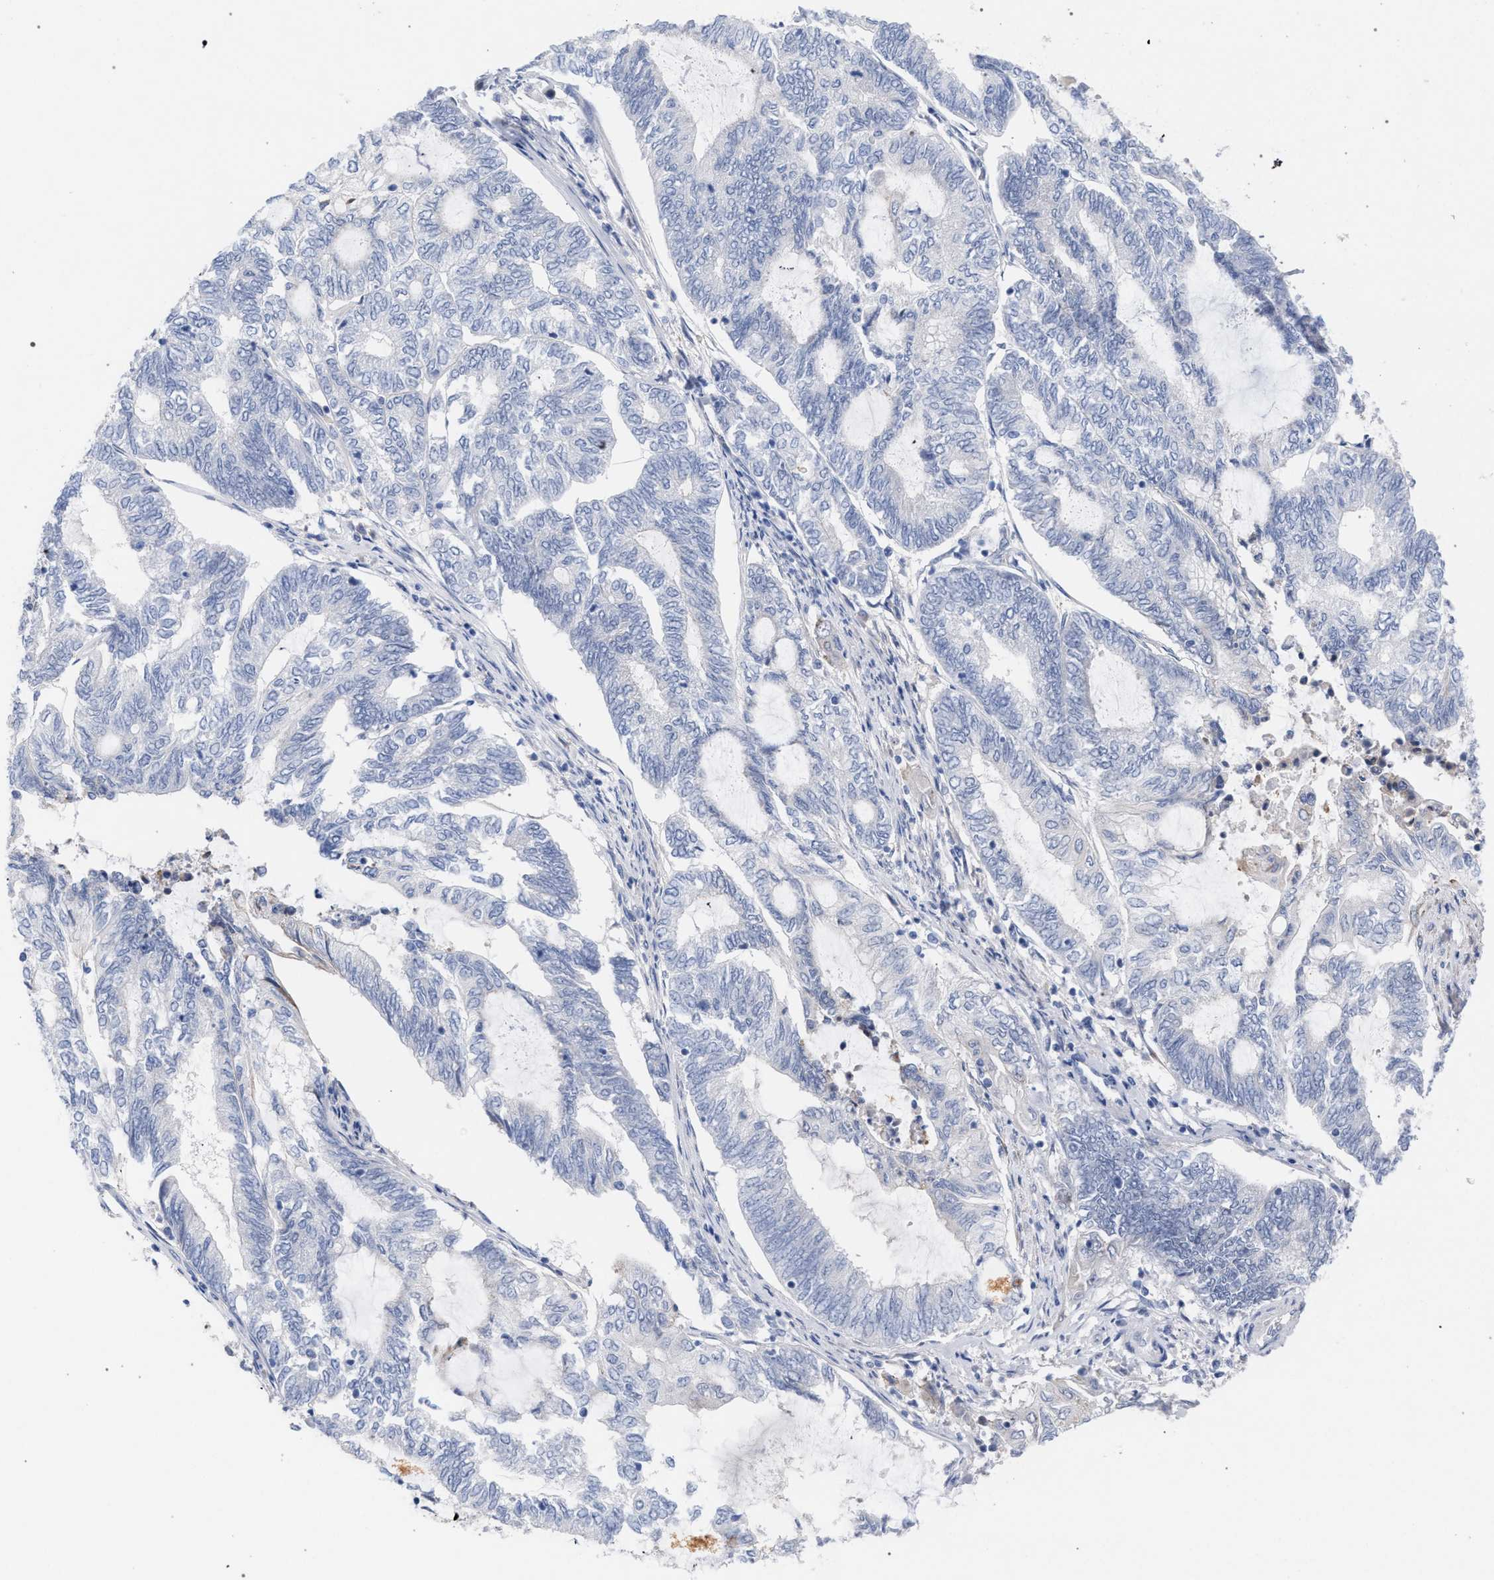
{"staining": {"intensity": "negative", "quantity": "none", "location": "none"}, "tissue": "endometrial cancer", "cell_type": "Tumor cells", "image_type": "cancer", "snomed": [{"axis": "morphology", "description": "Adenocarcinoma, NOS"}, {"axis": "topography", "description": "Uterus"}, {"axis": "topography", "description": "Endometrium"}], "caption": "IHC histopathology image of neoplastic tissue: human endometrial cancer (adenocarcinoma) stained with DAB displays no significant protein staining in tumor cells. (Immunohistochemistry, brightfield microscopy, high magnification).", "gene": "FHOD3", "patient": {"sex": "female", "age": 70}}